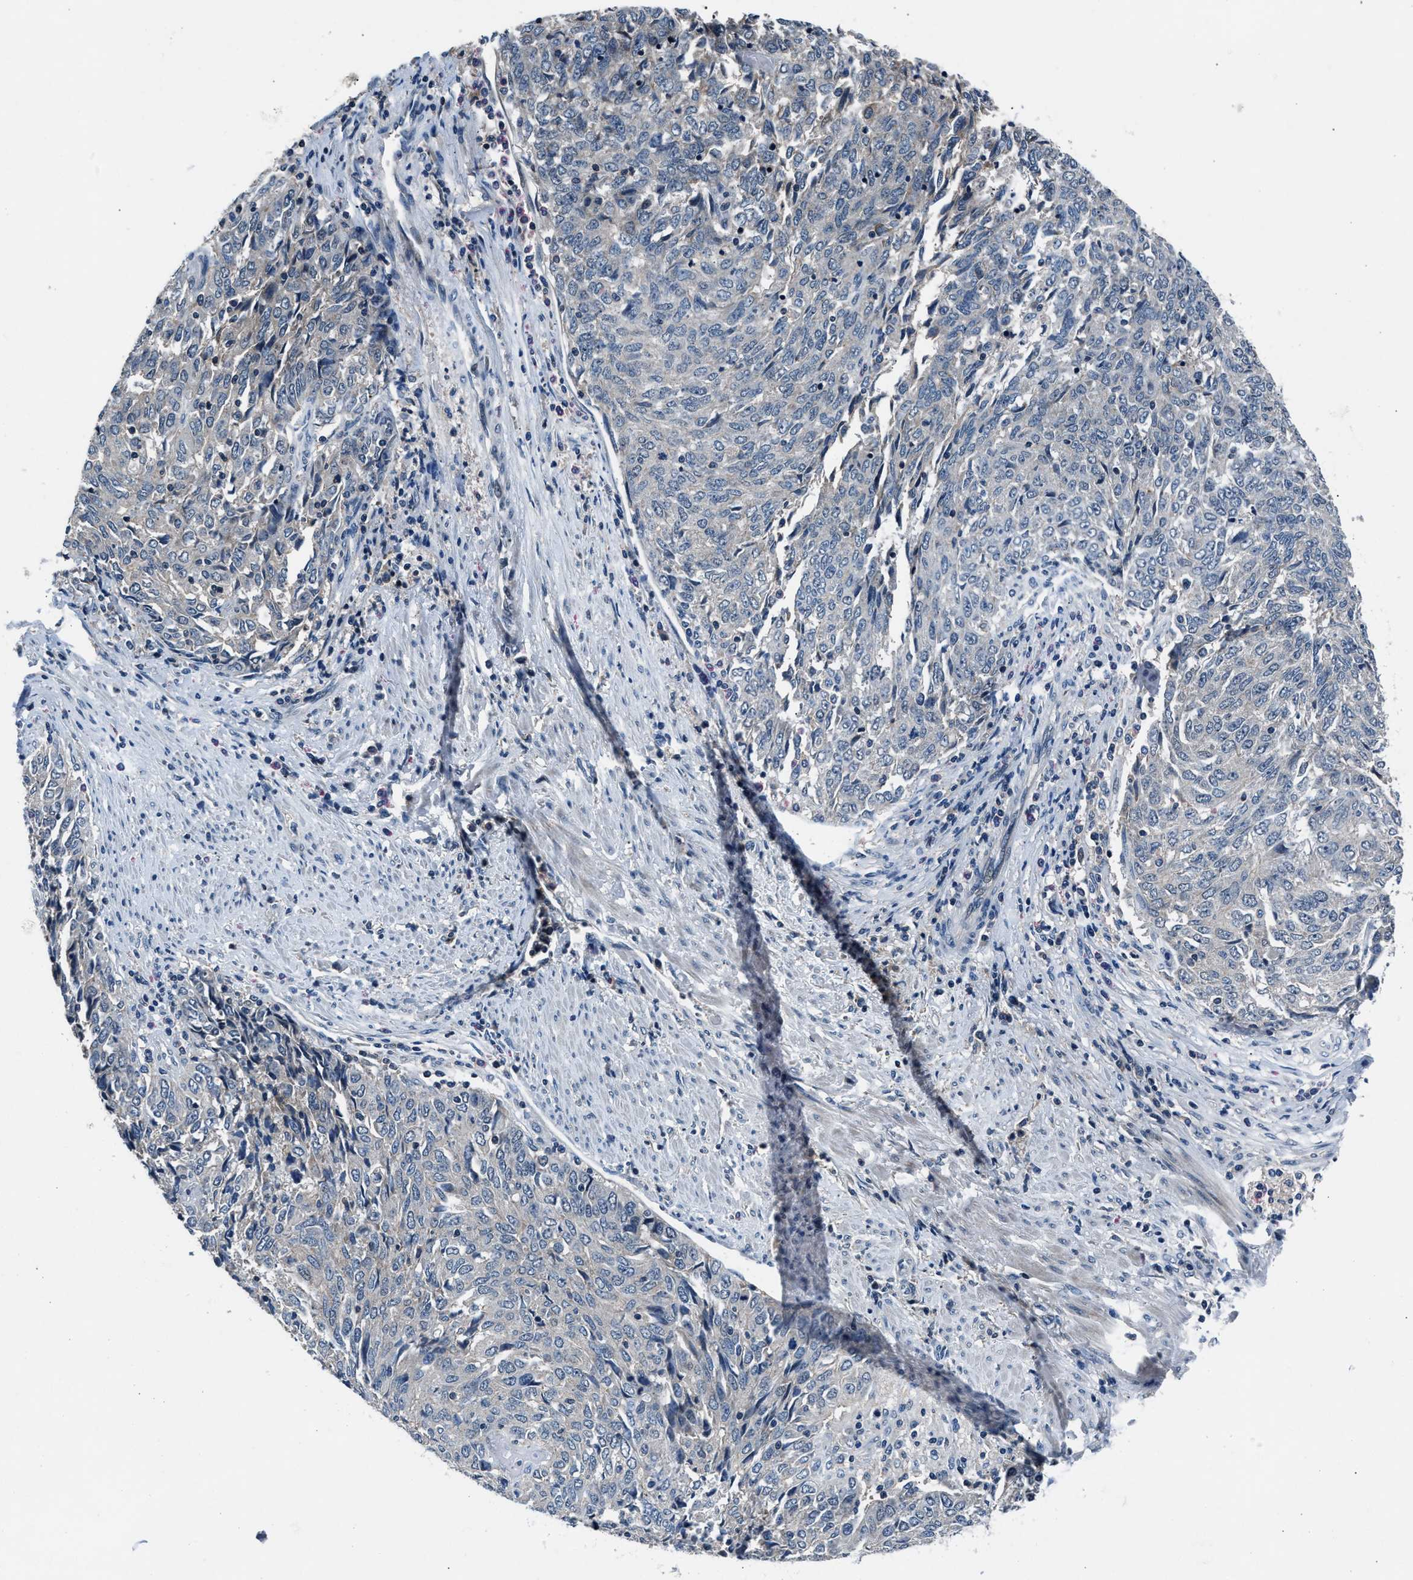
{"staining": {"intensity": "negative", "quantity": "none", "location": "none"}, "tissue": "endometrial cancer", "cell_type": "Tumor cells", "image_type": "cancer", "snomed": [{"axis": "morphology", "description": "Adenocarcinoma, NOS"}, {"axis": "topography", "description": "Endometrium"}], "caption": "A high-resolution histopathology image shows immunohistochemistry staining of endometrial cancer, which demonstrates no significant positivity in tumor cells.", "gene": "DENND6B", "patient": {"sex": "female", "age": 80}}